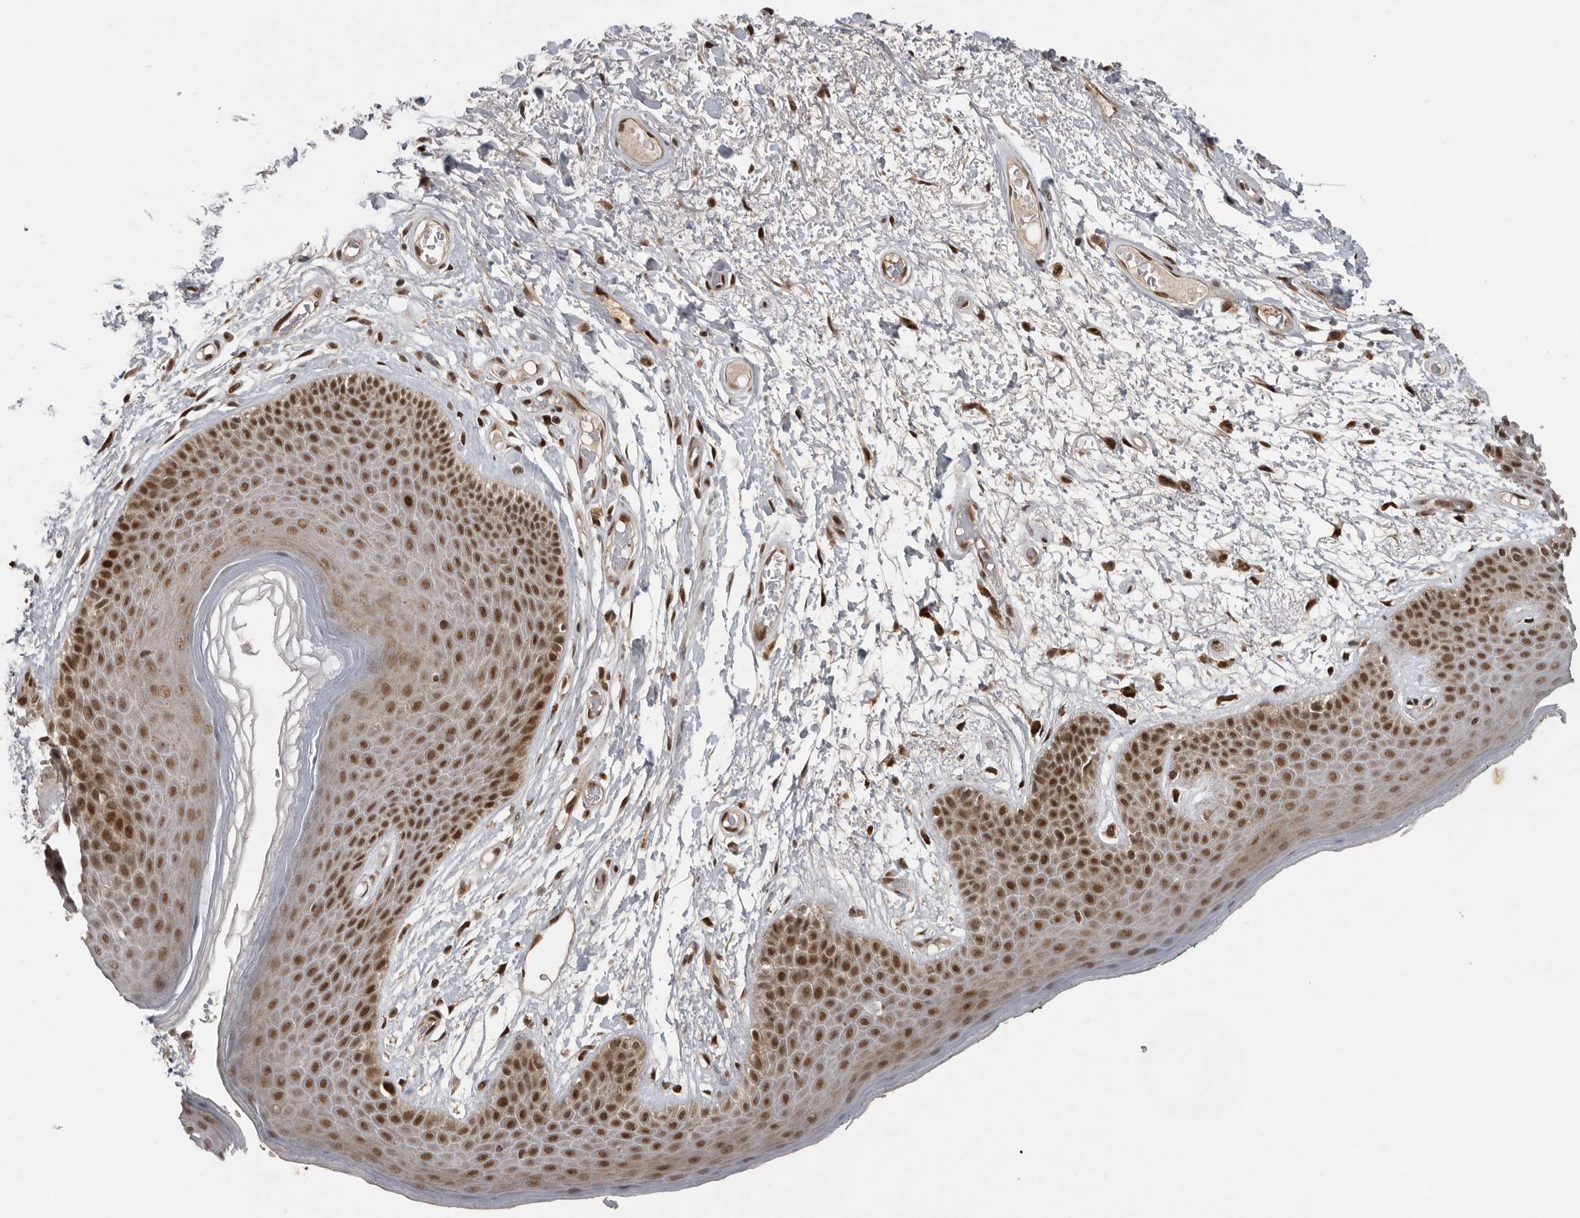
{"staining": {"intensity": "moderate", "quantity": ">75%", "location": "nuclear"}, "tissue": "skin", "cell_type": "Epidermal cells", "image_type": "normal", "snomed": [{"axis": "morphology", "description": "Normal tissue, NOS"}, {"axis": "topography", "description": "Anal"}], "caption": "DAB (3,3'-diaminobenzidine) immunohistochemical staining of benign skin exhibits moderate nuclear protein positivity in about >75% of epidermal cells.", "gene": "CDC27", "patient": {"sex": "male", "age": 74}}